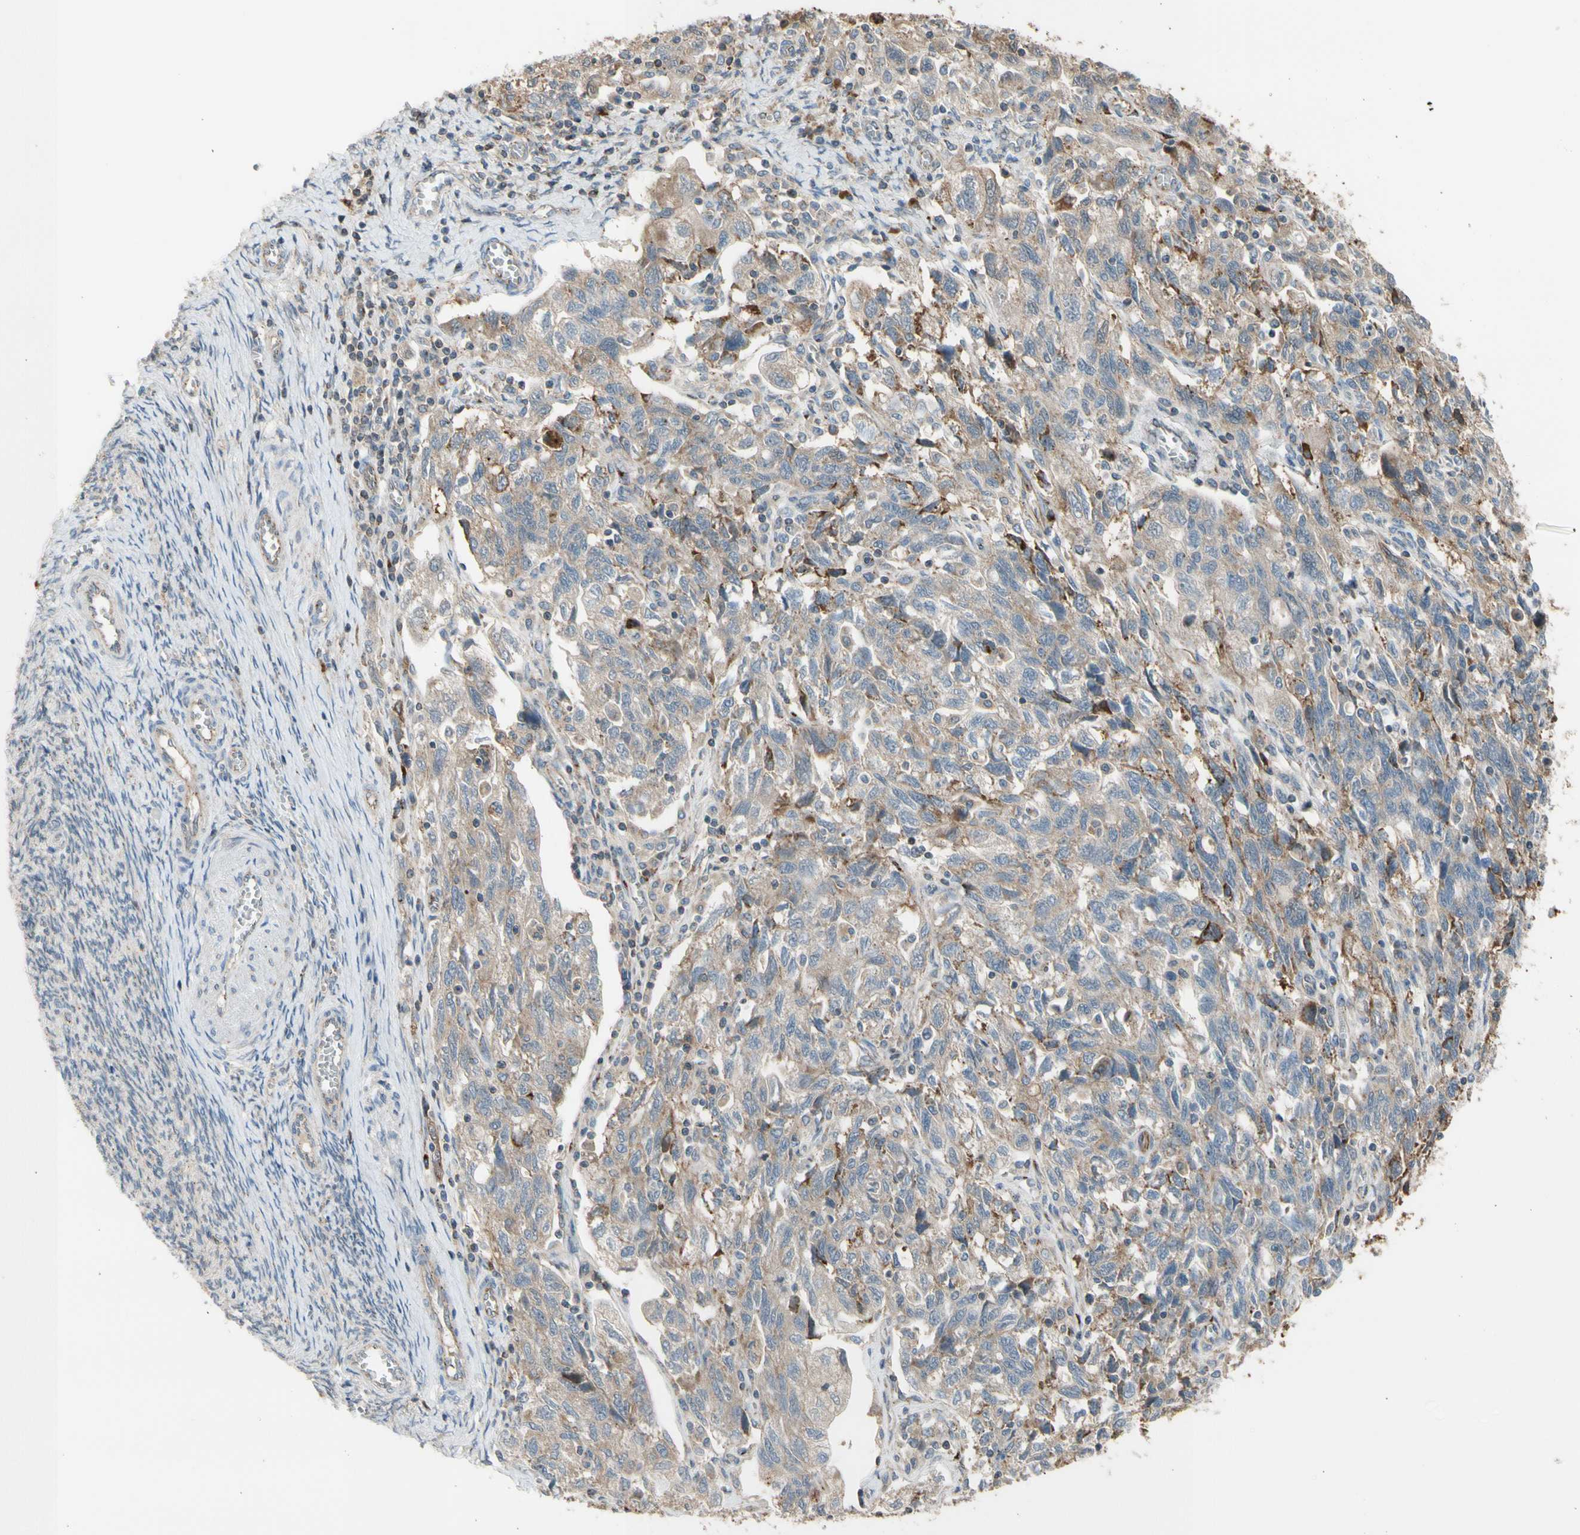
{"staining": {"intensity": "weak", "quantity": ">75%", "location": "cytoplasmic/membranous"}, "tissue": "ovarian cancer", "cell_type": "Tumor cells", "image_type": "cancer", "snomed": [{"axis": "morphology", "description": "Carcinoma, NOS"}, {"axis": "morphology", "description": "Cystadenocarcinoma, serous, NOS"}, {"axis": "topography", "description": "Ovary"}], "caption": "Protein analysis of ovarian serous cystadenocarcinoma tissue reveals weak cytoplasmic/membranous staining in about >75% of tumor cells.", "gene": "GALNT5", "patient": {"sex": "female", "age": 69}}